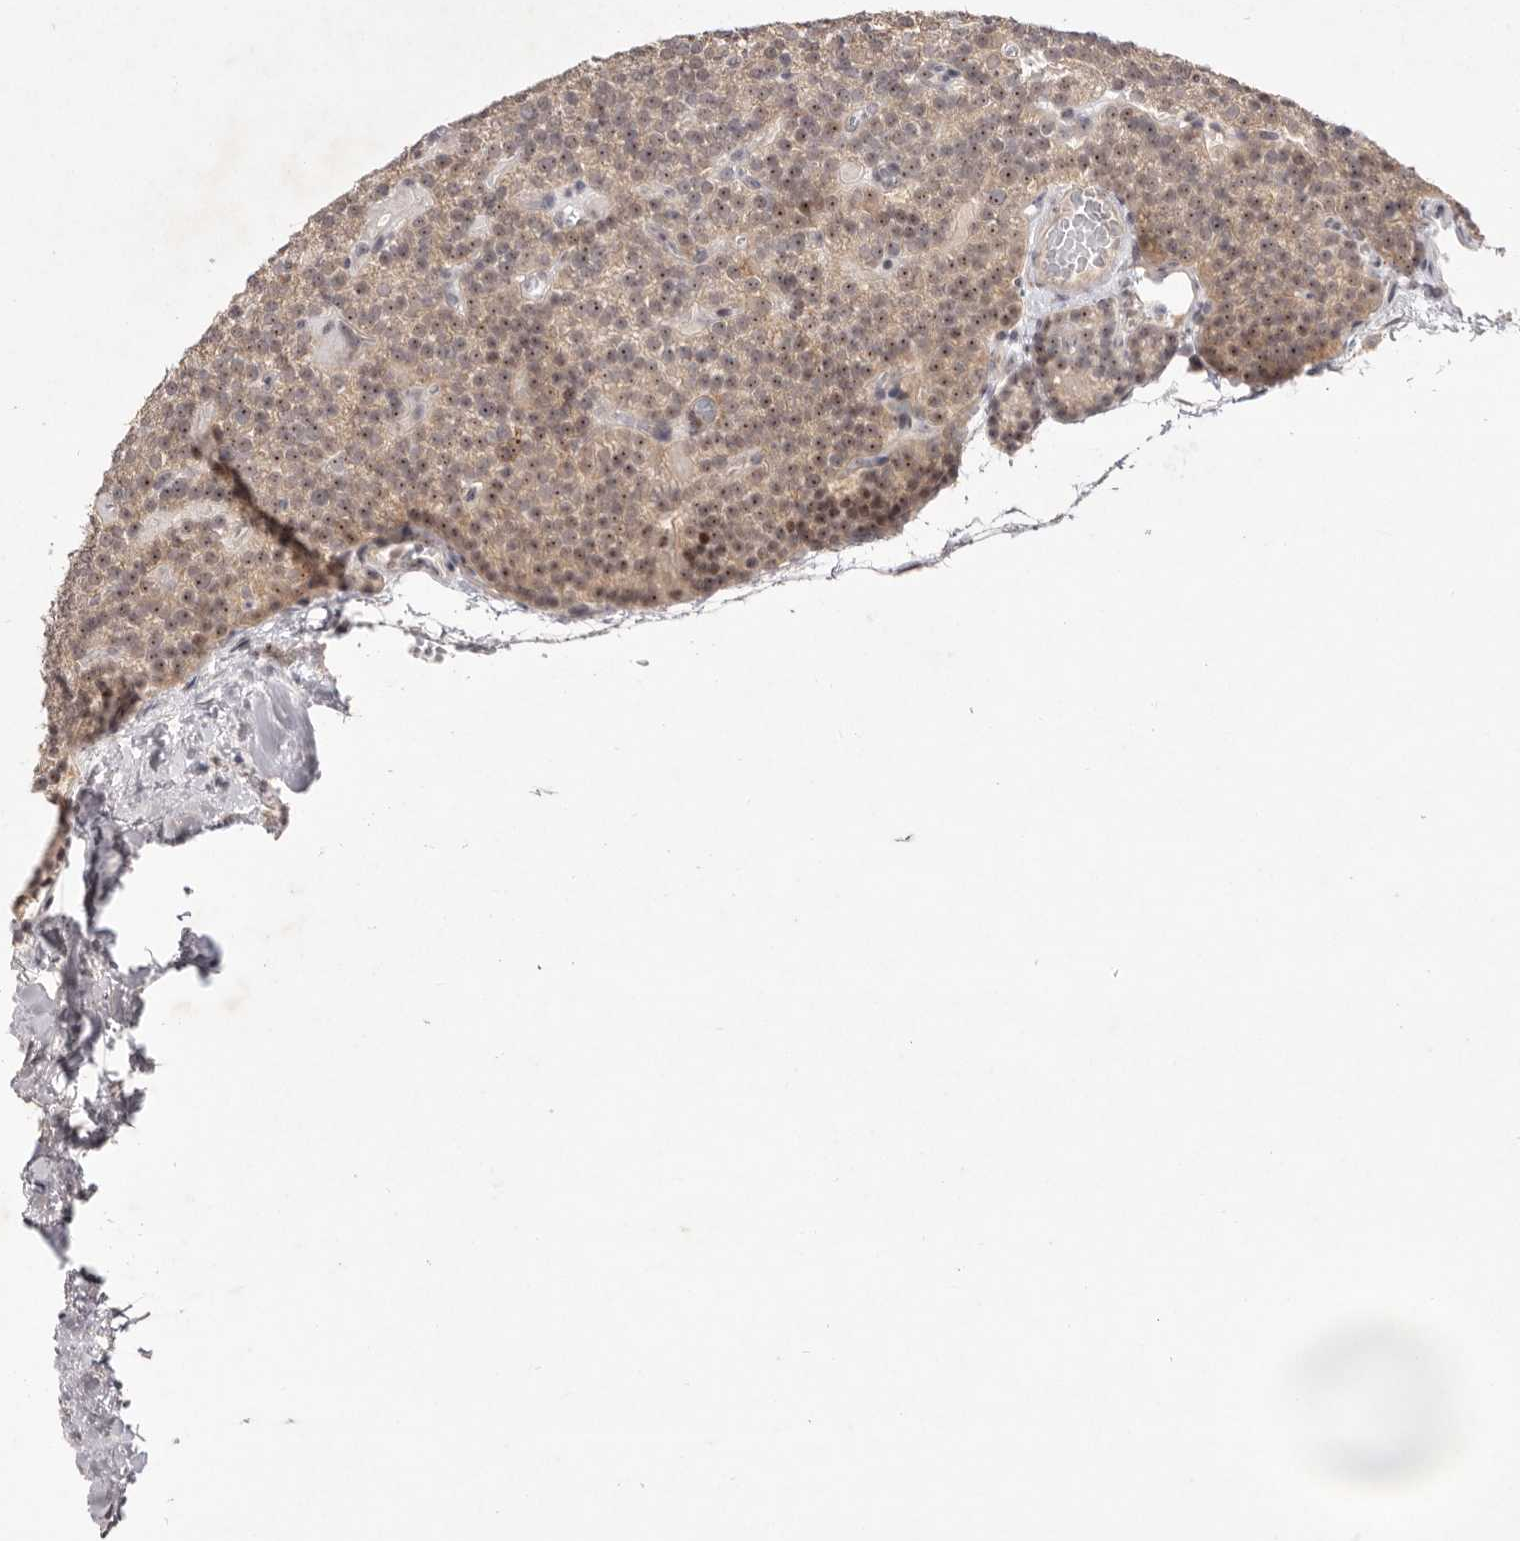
{"staining": {"intensity": "moderate", "quantity": ">75%", "location": "cytoplasmic/membranous,nuclear"}, "tissue": "parathyroid gland", "cell_type": "Glandular cells", "image_type": "normal", "snomed": [{"axis": "morphology", "description": "Normal tissue, NOS"}, {"axis": "topography", "description": "Parathyroid gland"}], "caption": "DAB (3,3'-diaminobenzidine) immunohistochemical staining of unremarkable parathyroid gland demonstrates moderate cytoplasmic/membranous,nuclear protein expression in about >75% of glandular cells.", "gene": "TADA1", "patient": {"sex": "male", "age": 83}}